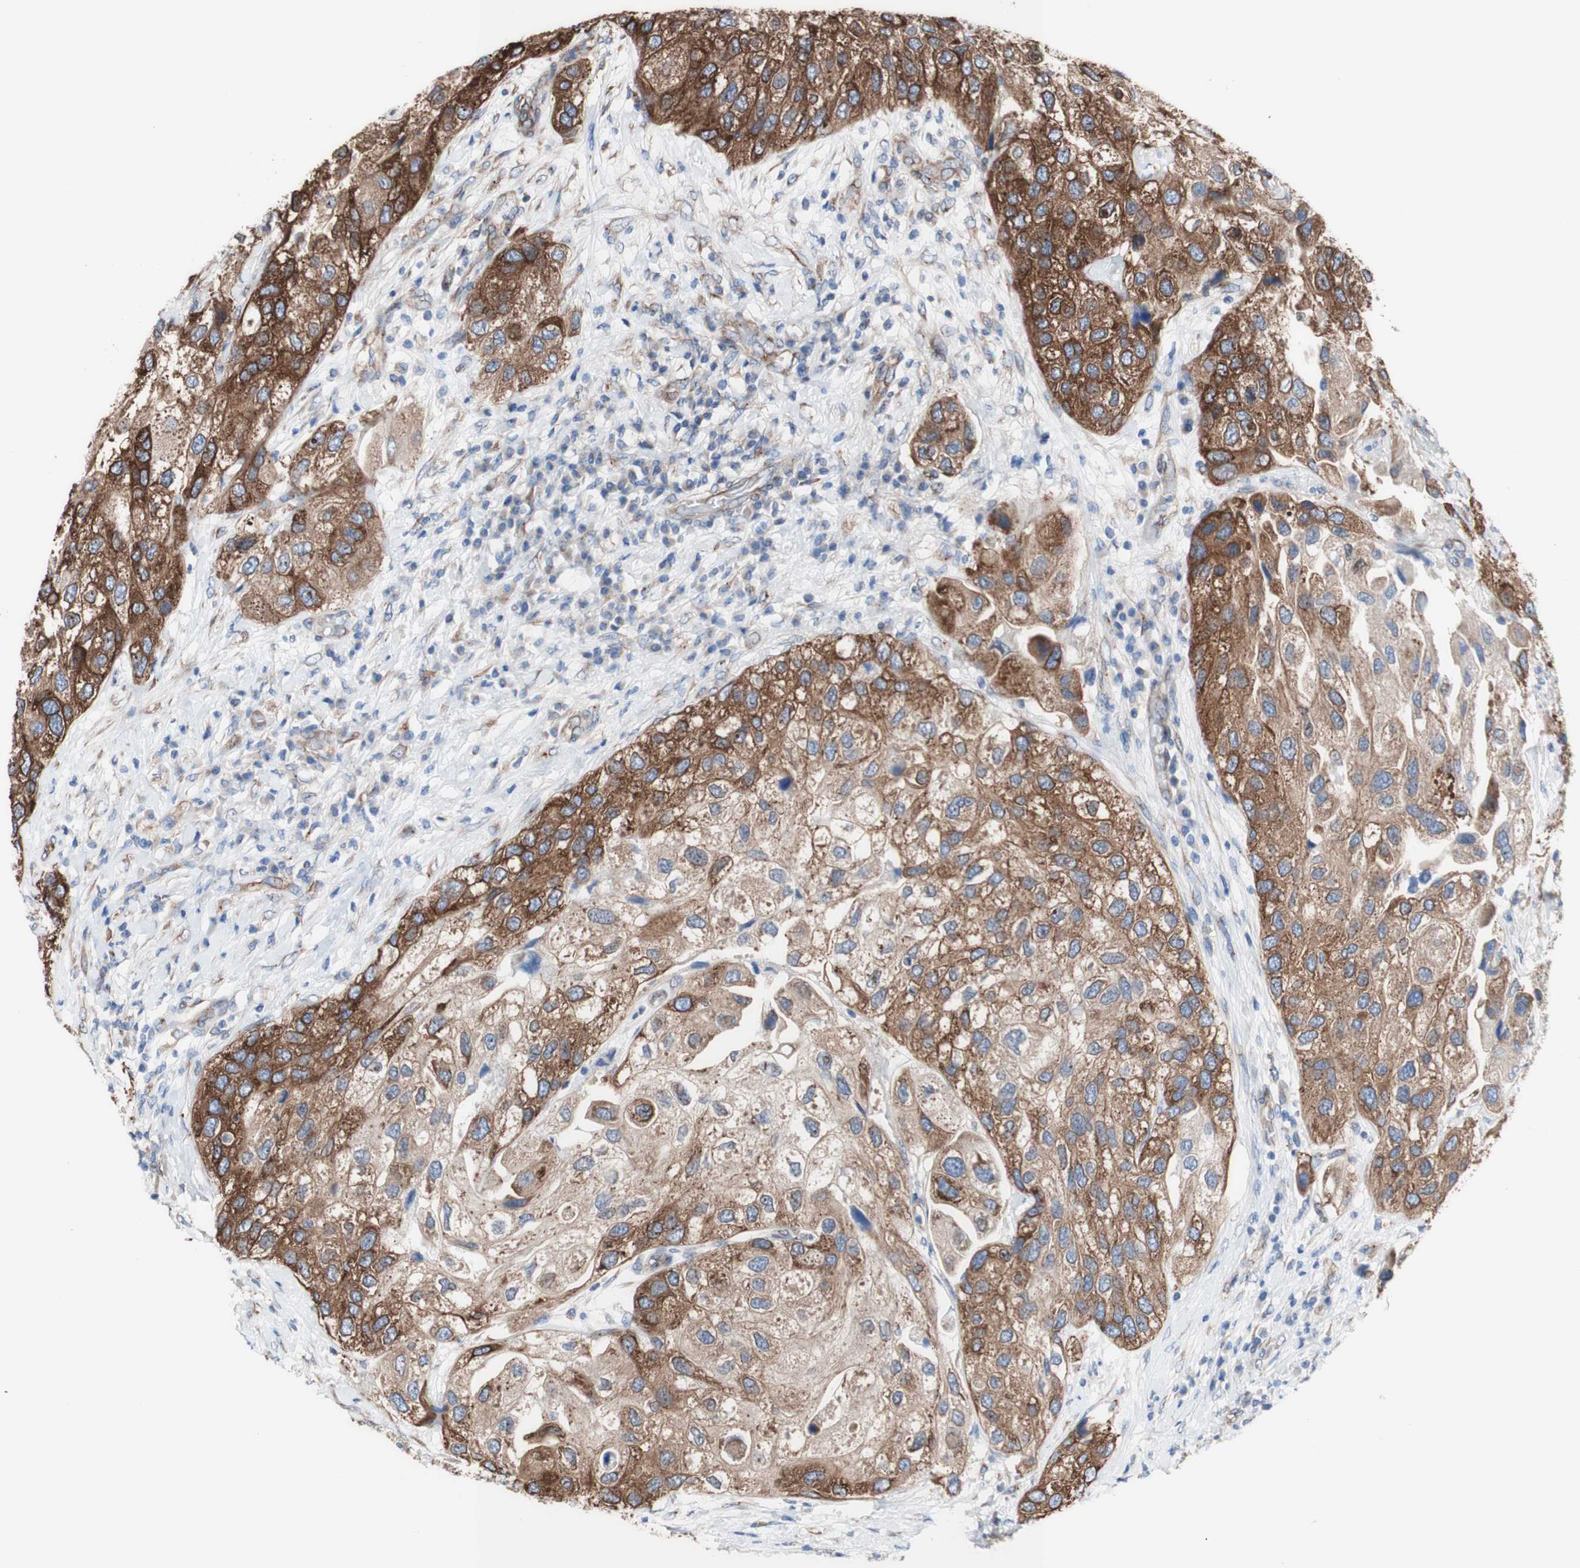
{"staining": {"intensity": "moderate", "quantity": ">75%", "location": "cytoplasmic/membranous"}, "tissue": "urothelial cancer", "cell_type": "Tumor cells", "image_type": "cancer", "snomed": [{"axis": "morphology", "description": "Urothelial carcinoma, High grade"}, {"axis": "topography", "description": "Urinary bladder"}], "caption": "Immunohistochemical staining of urothelial cancer displays medium levels of moderate cytoplasmic/membranous protein positivity in approximately >75% of tumor cells.", "gene": "LRIG3", "patient": {"sex": "female", "age": 64}}